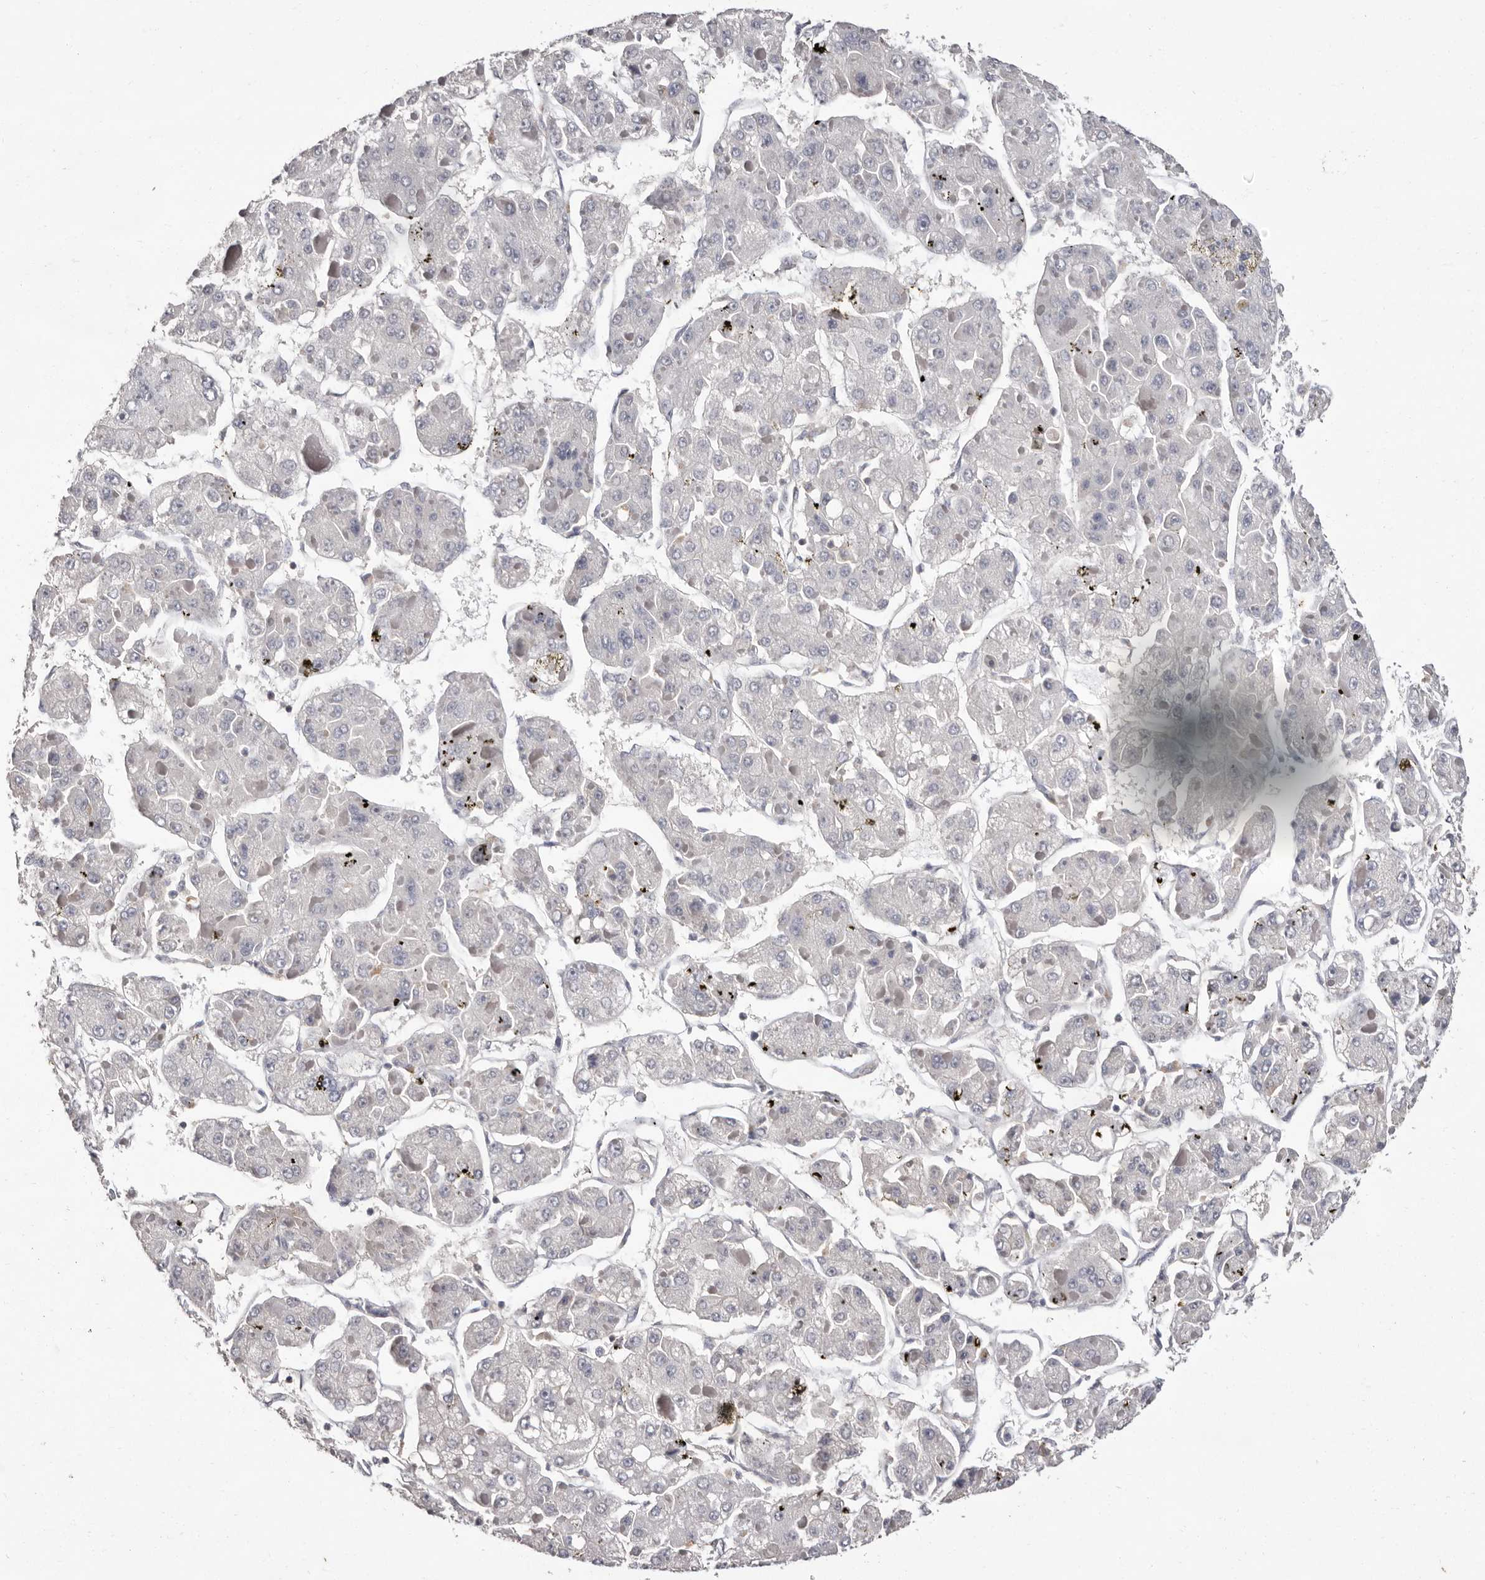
{"staining": {"intensity": "negative", "quantity": "none", "location": "none"}, "tissue": "liver cancer", "cell_type": "Tumor cells", "image_type": "cancer", "snomed": [{"axis": "morphology", "description": "Carcinoma, Hepatocellular, NOS"}, {"axis": "topography", "description": "Liver"}], "caption": "Immunohistochemistry micrograph of neoplastic tissue: human liver cancer (hepatocellular carcinoma) stained with DAB reveals no significant protein expression in tumor cells.", "gene": "MMACHC", "patient": {"sex": "female", "age": 73}}